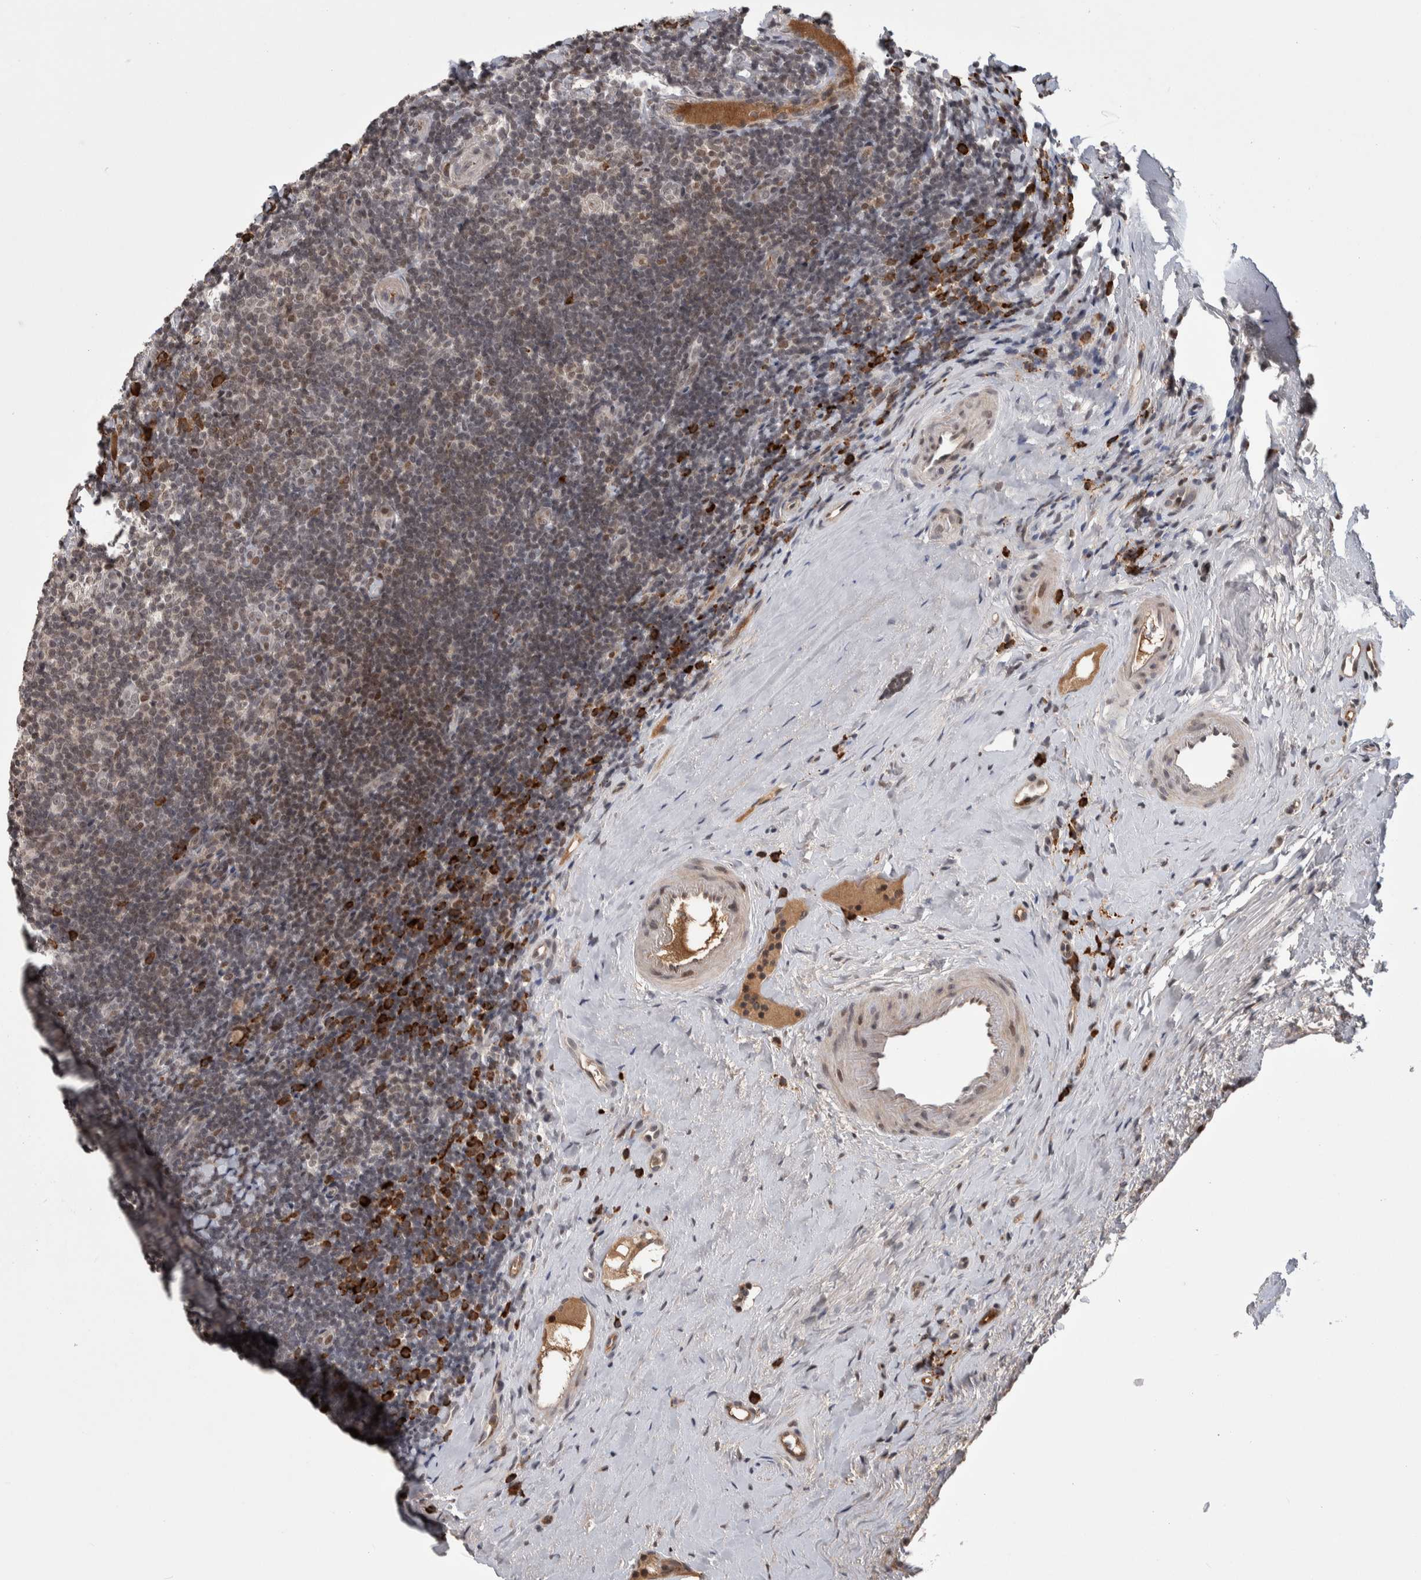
{"staining": {"intensity": "weak", "quantity": ">75%", "location": "nuclear"}, "tissue": "tonsil", "cell_type": "Germinal center cells", "image_type": "normal", "snomed": [{"axis": "morphology", "description": "Normal tissue, NOS"}, {"axis": "topography", "description": "Tonsil"}], "caption": "A micrograph of tonsil stained for a protein demonstrates weak nuclear brown staining in germinal center cells.", "gene": "ZNF592", "patient": {"sex": "male", "age": 37}}